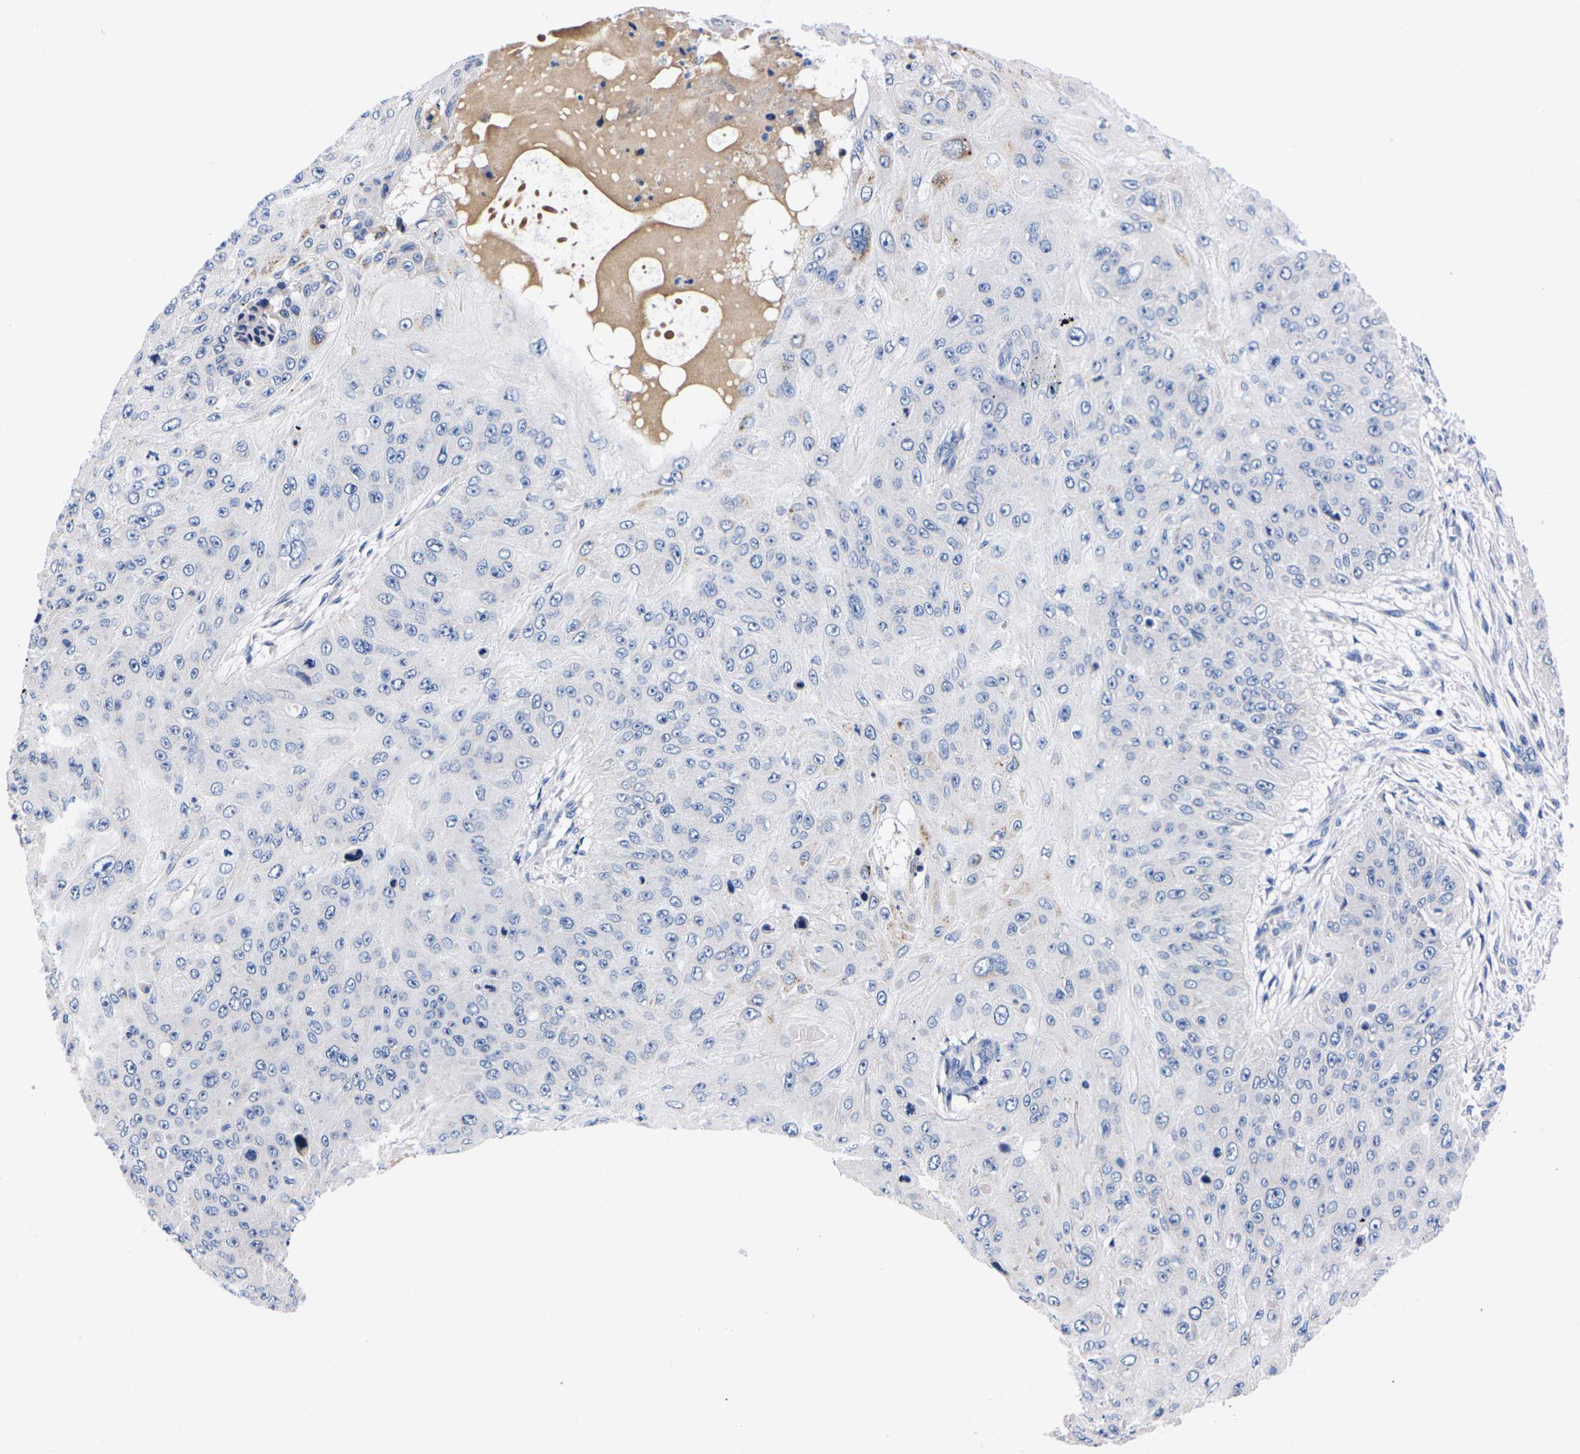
{"staining": {"intensity": "negative", "quantity": "none", "location": "none"}, "tissue": "skin cancer", "cell_type": "Tumor cells", "image_type": "cancer", "snomed": [{"axis": "morphology", "description": "Squamous cell carcinoma, NOS"}, {"axis": "topography", "description": "Skin"}], "caption": "Immunohistochemistry image of human skin cancer stained for a protein (brown), which exhibits no staining in tumor cells. (DAB (3,3'-diaminobenzidine) IHC, high magnification).", "gene": "FAM210A", "patient": {"sex": "female", "age": 80}}